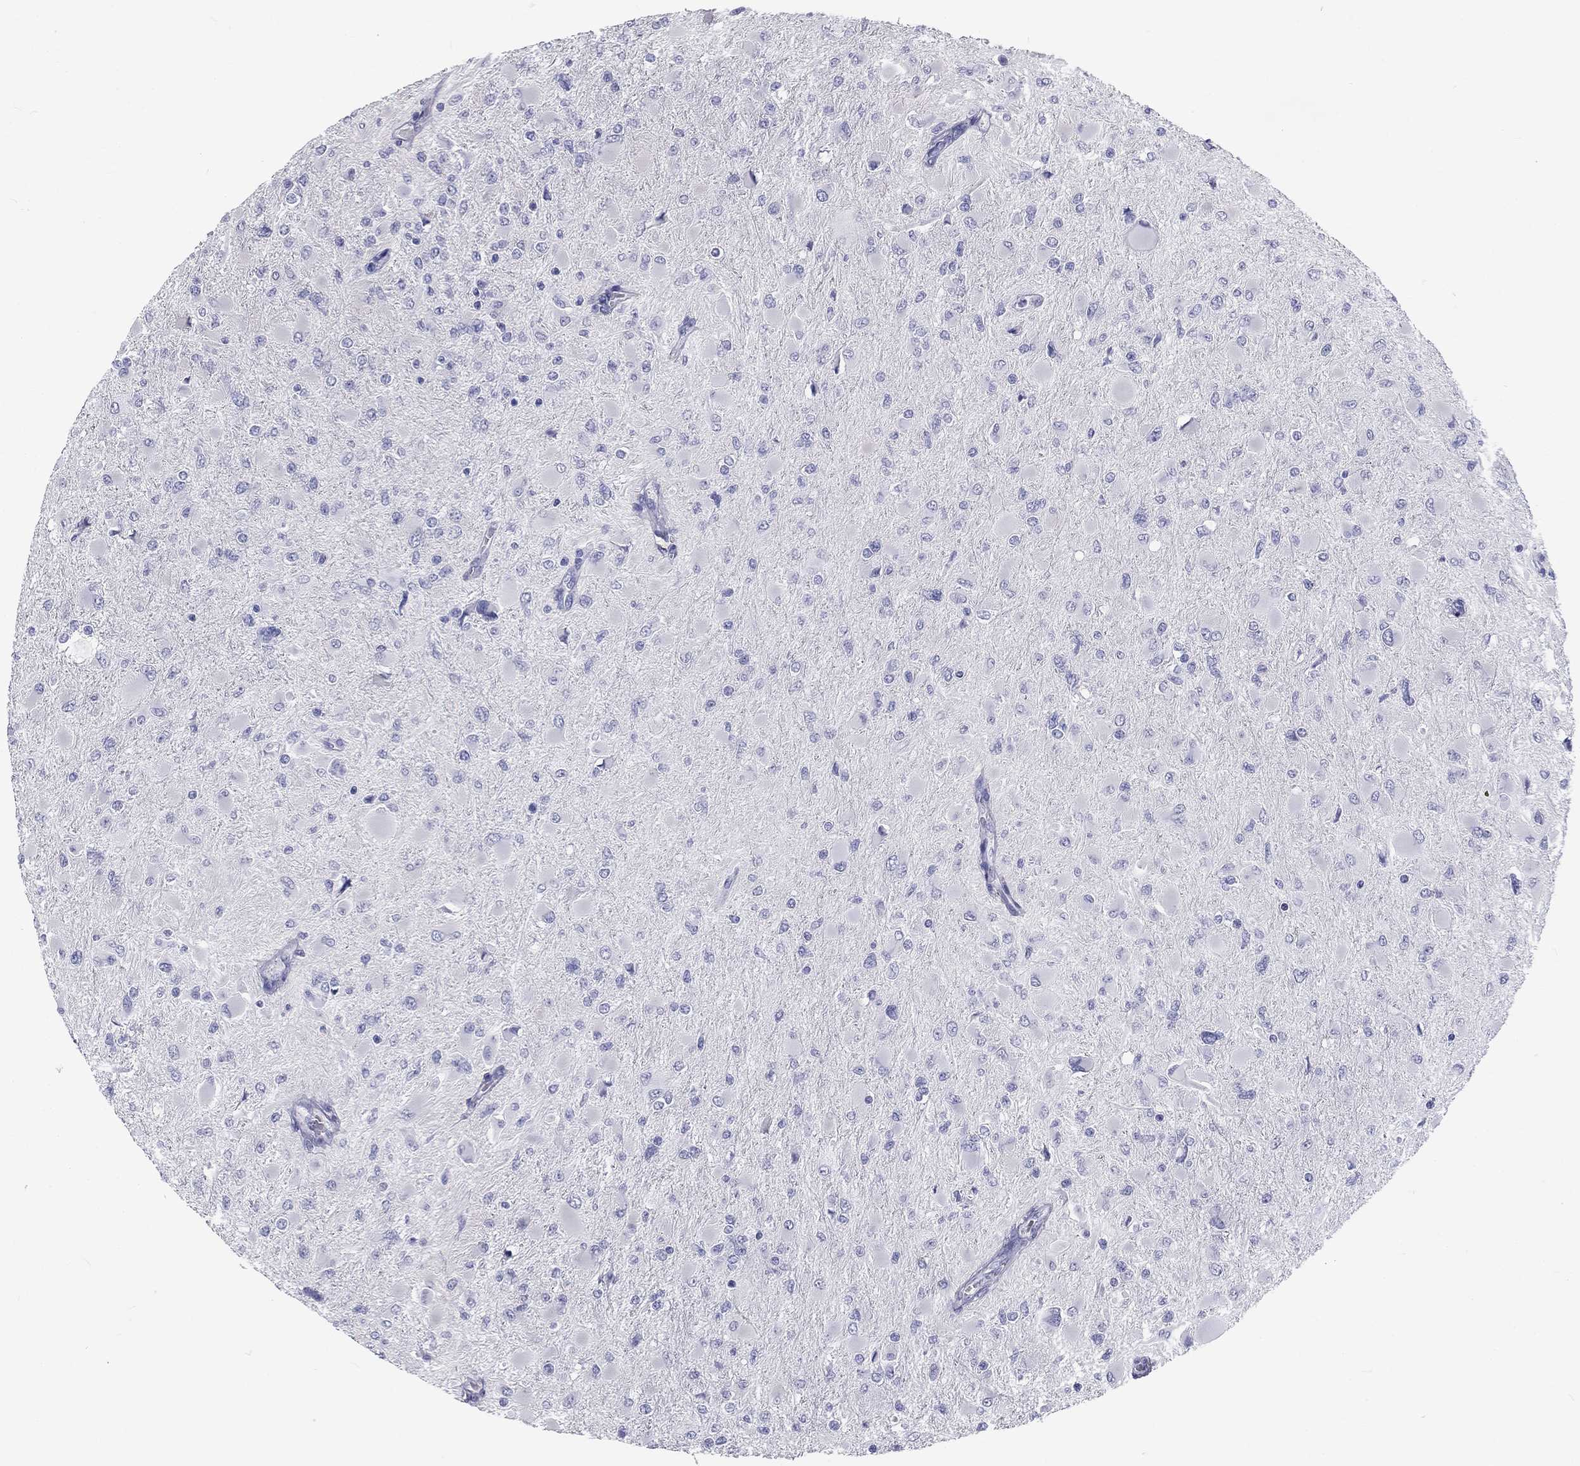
{"staining": {"intensity": "negative", "quantity": "none", "location": "none"}, "tissue": "glioma", "cell_type": "Tumor cells", "image_type": "cancer", "snomed": [{"axis": "morphology", "description": "Glioma, malignant, High grade"}, {"axis": "topography", "description": "Cerebral cortex"}], "caption": "An IHC photomicrograph of high-grade glioma (malignant) is shown. There is no staining in tumor cells of high-grade glioma (malignant).", "gene": "DNALI1", "patient": {"sex": "female", "age": 36}}